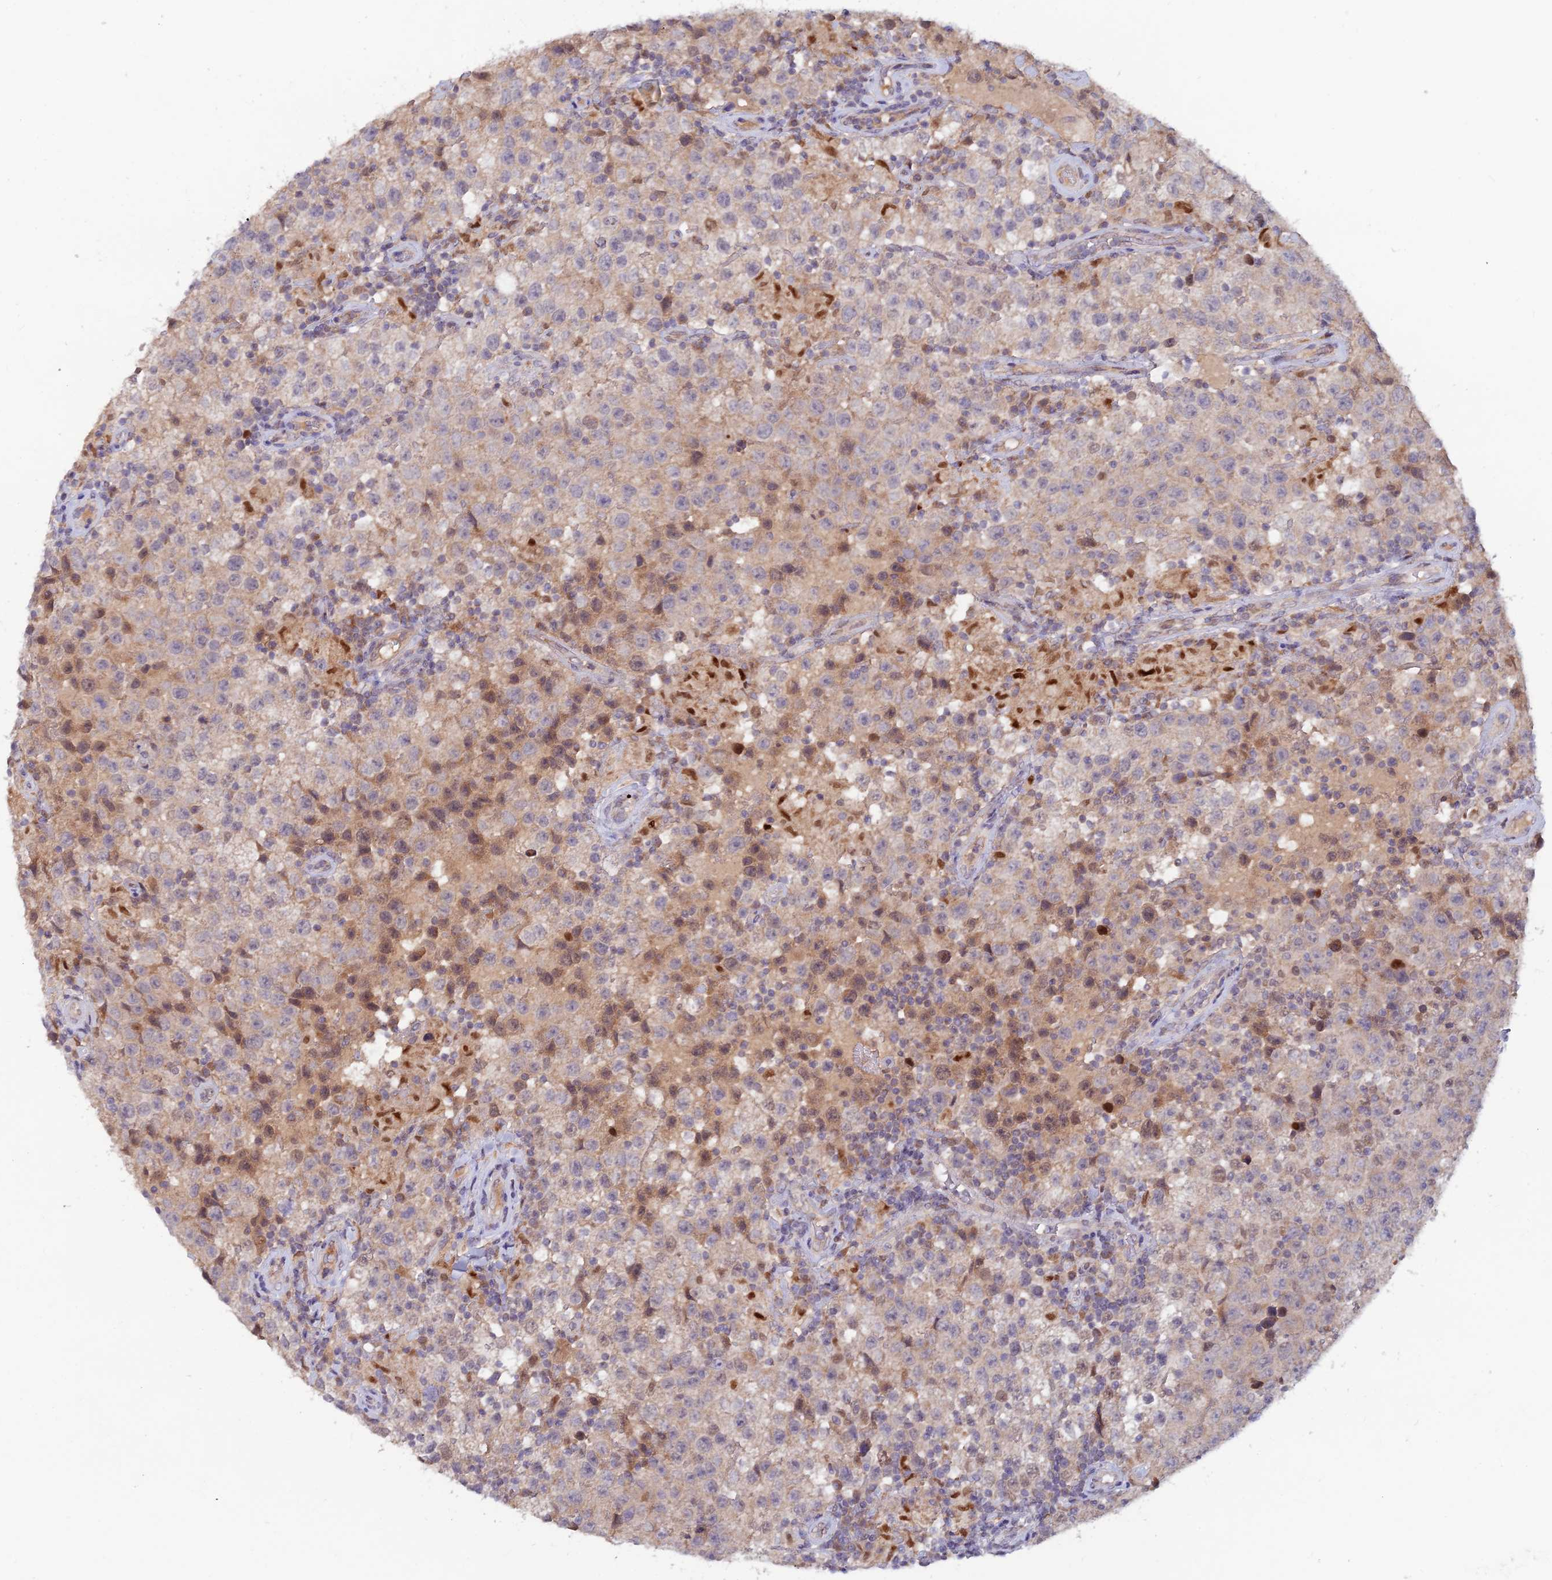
{"staining": {"intensity": "weak", "quantity": "<25%", "location": "cytoplasmic/membranous"}, "tissue": "testis cancer", "cell_type": "Tumor cells", "image_type": "cancer", "snomed": [{"axis": "morphology", "description": "Seminoma, NOS"}, {"axis": "morphology", "description": "Carcinoma, Embryonal, NOS"}, {"axis": "topography", "description": "Testis"}], "caption": "IHC histopathology image of human testis embryonal carcinoma stained for a protein (brown), which displays no positivity in tumor cells.", "gene": "FASTKD5", "patient": {"sex": "male", "age": 41}}